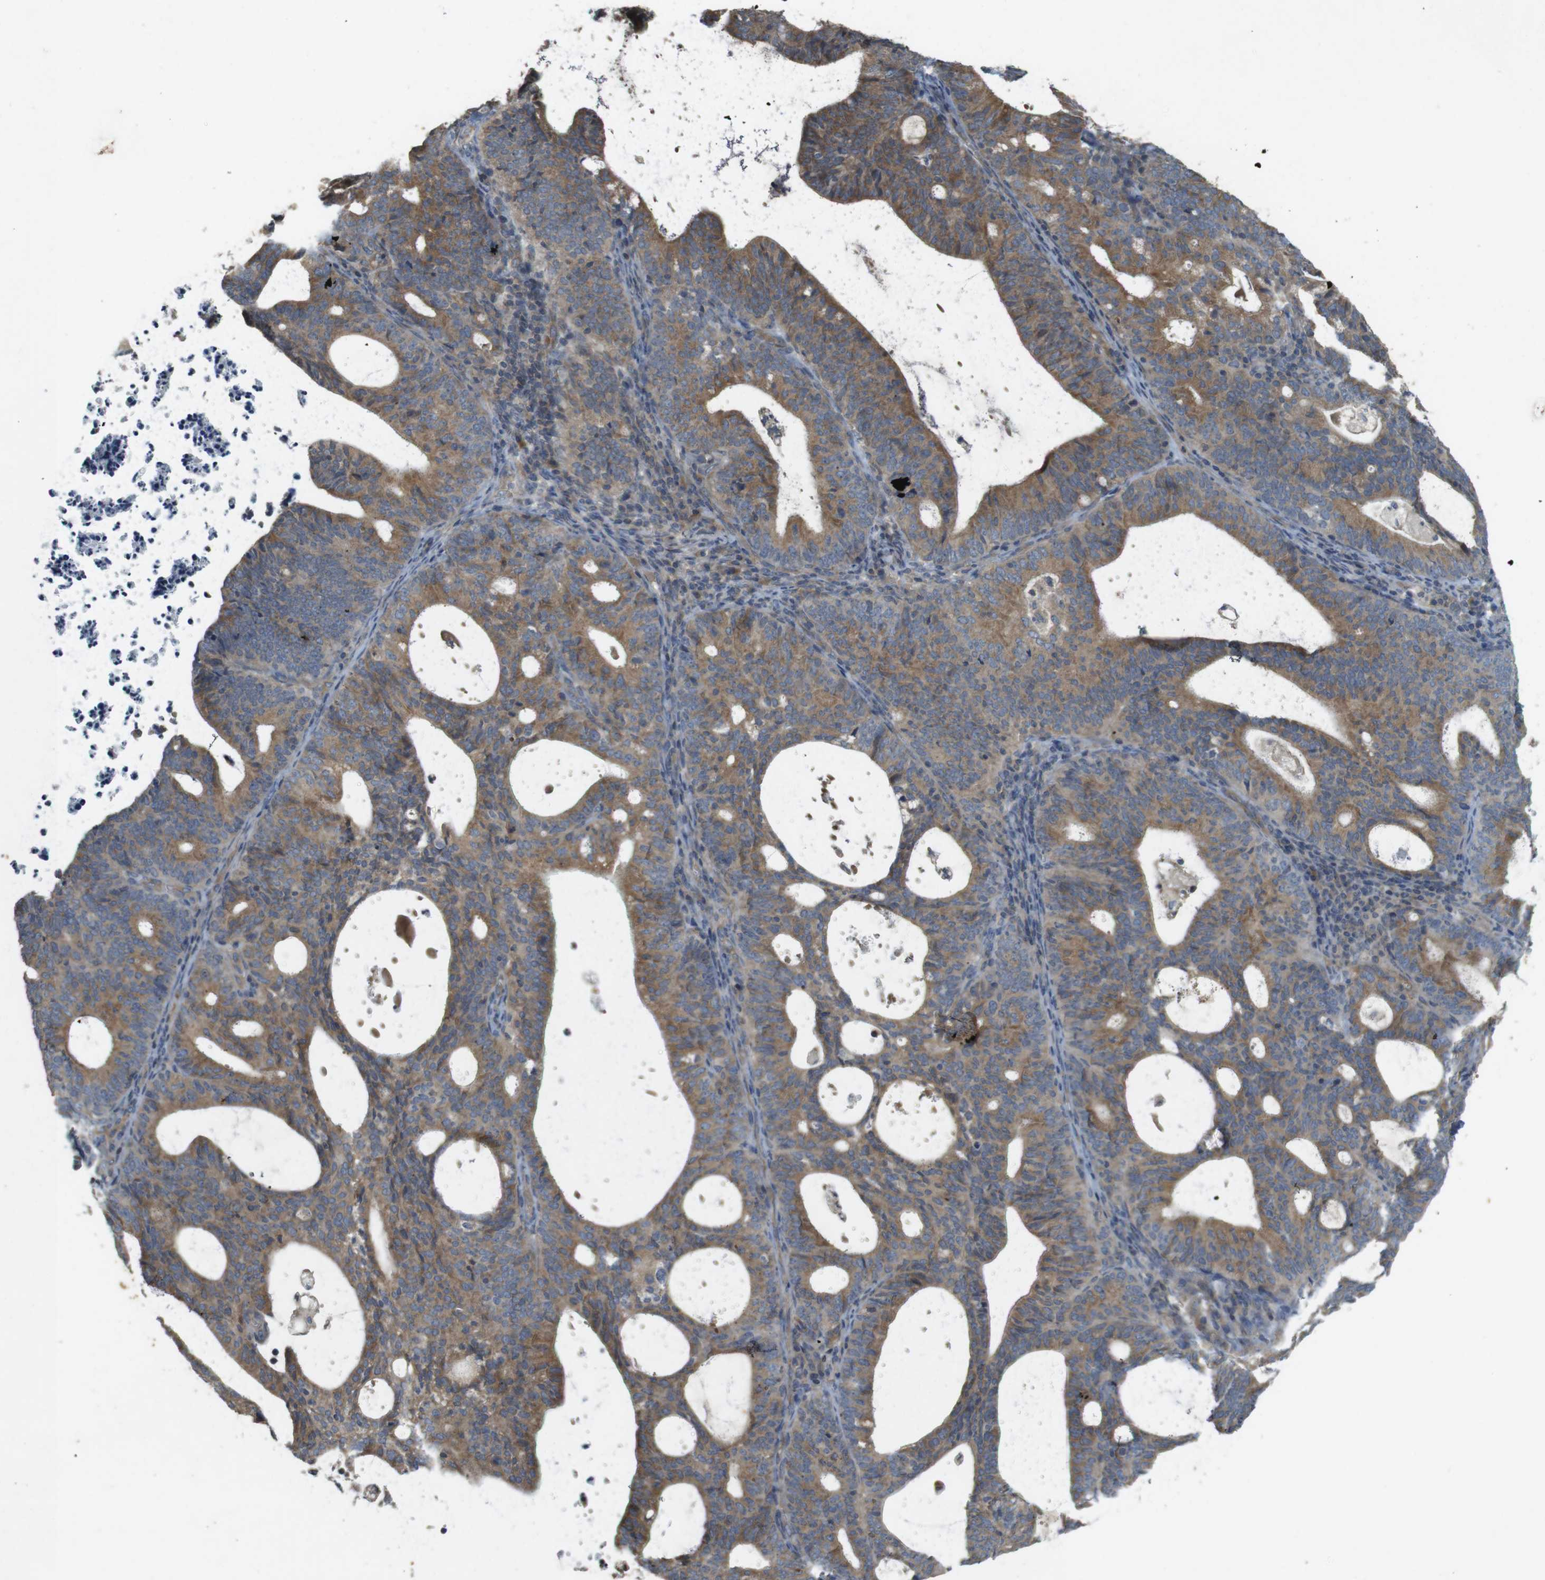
{"staining": {"intensity": "moderate", "quantity": ">75%", "location": "cytoplasmic/membranous"}, "tissue": "endometrial cancer", "cell_type": "Tumor cells", "image_type": "cancer", "snomed": [{"axis": "morphology", "description": "Adenocarcinoma, NOS"}, {"axis": "topography", "description": "Uterus"}], "caption": "Immunohistochemical staining of human endometrial adenocarcinoma exhibits moderate cytoplasmic/membranous protein staining in approximately >75% of tumor cells. Nuclei are stained in blue.", "gene": "CLTC", "patient": {"sex": "female", "age": 83}}